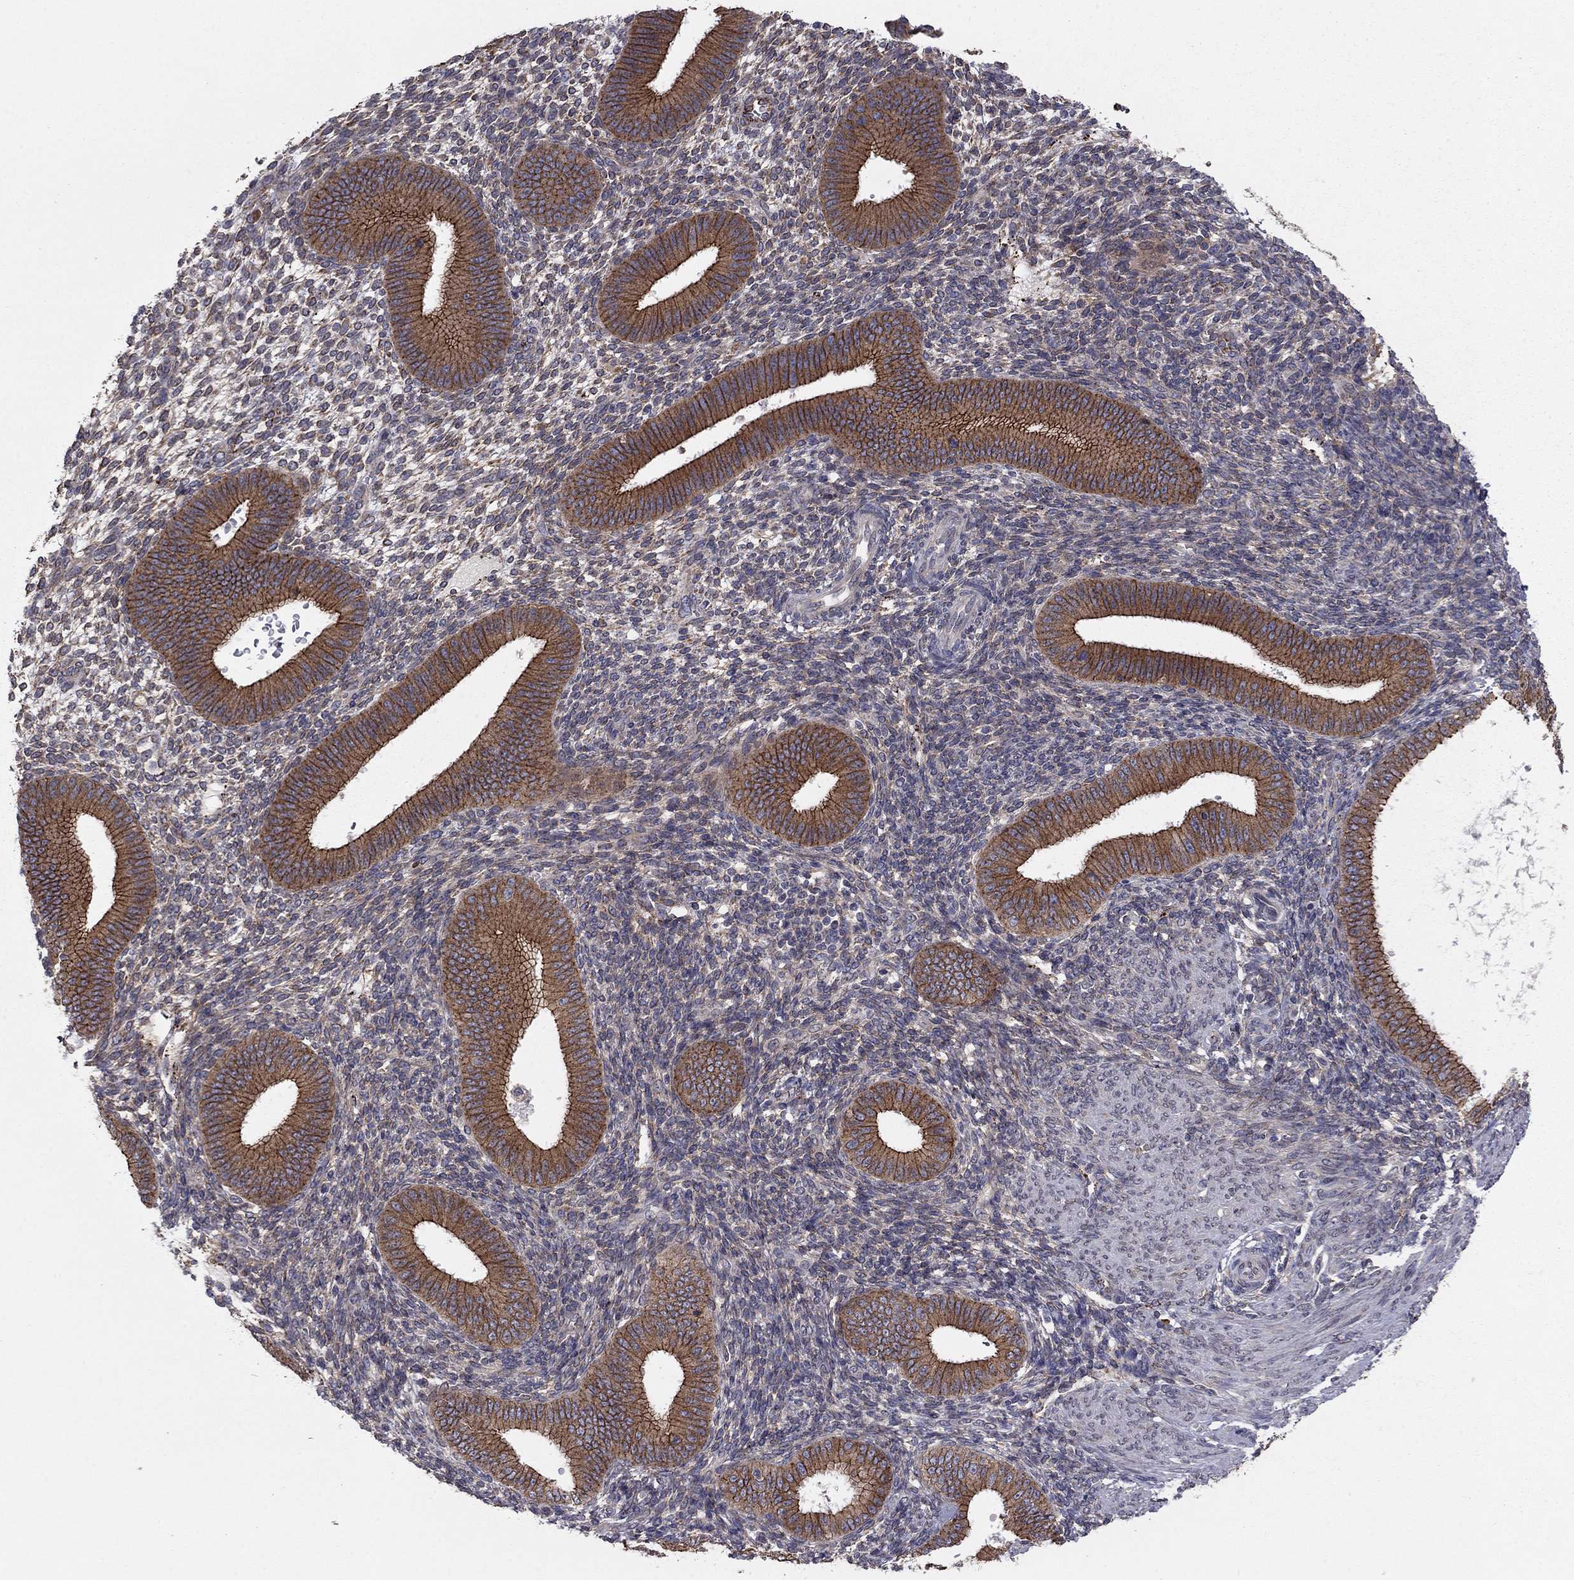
{"staining": {"intensity": "negative", "quantity": "none", "location": "none"}, "tissue": "endometrium", "cell_type": "Cells in endometrial stroma", "image_type": "normal", "snomed": [{"axis": "morphology", "description": "Normal tissue, NOS"}, {"axis": "topography", "description": "Endometrium"}], "caption": "This is an immunohistochemistry (IHC) micrograph of normal endometrium. There is no expression in cells in endometrial stroma.", "gene": "YIF1A", "patient": {"sex": "female", "age": 39}}